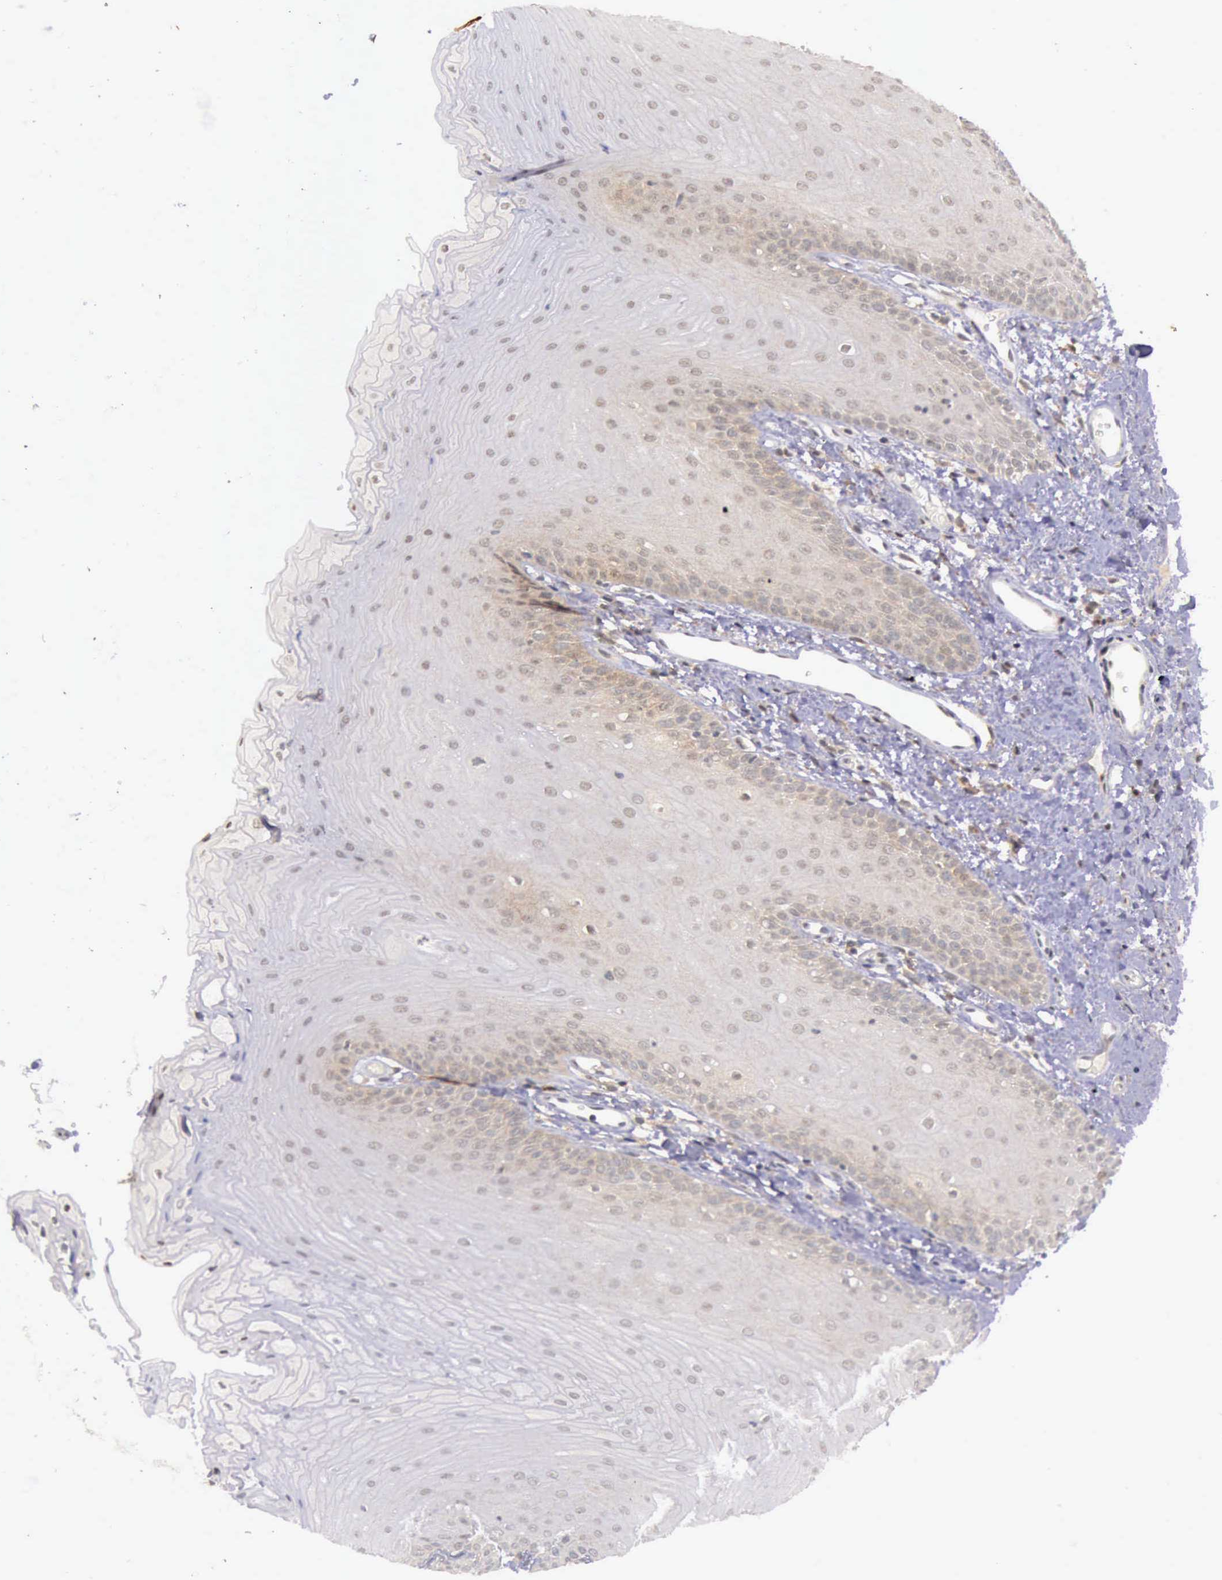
{"staining": {"intensity": "weak", "quantity": "<25%", "location": "cytoplasmic/membranous"}, "tissue": "oral mucosa", "cell_type": "Squamous epithelial cells", "image_type": "normal", "snomed": [{"axis": "morphology", "description": "Normal tissue, NOS"}, {"axis": "topography", "description": "Oral tissue"}], "caption": "IHC of normal oral mucosa demonstrates no staining in squamous epithelial cells.", "gene": "PRICKLE3", "patient": {"sex": "male", "age": 52}}